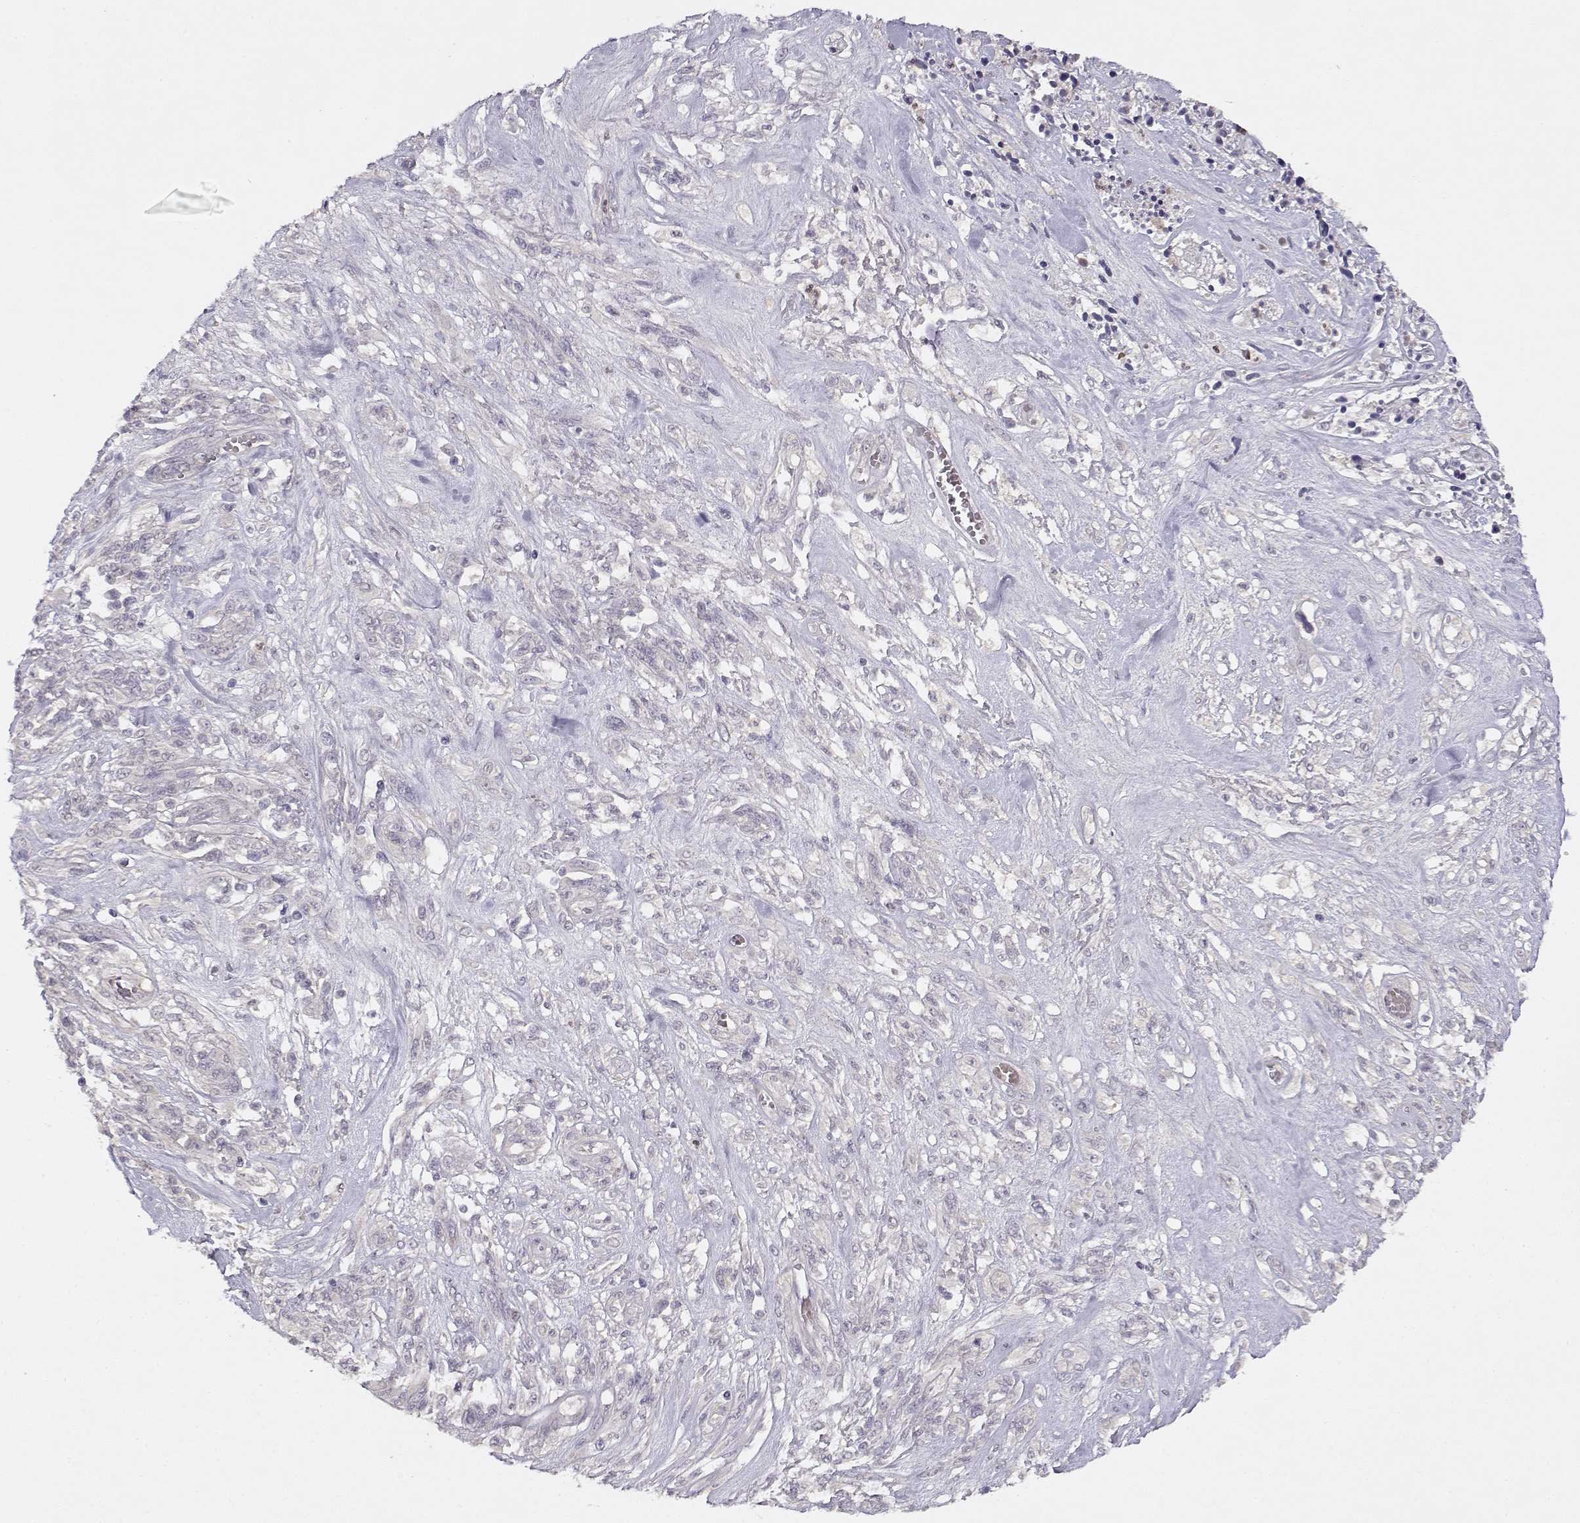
{"staining": {"intensity": "negative", "quantity": "none", "location": "none"}, "tissue": "melanoma", "cell_type": "Tumor cells", "image_type": "cancer", "snomed": [{"axis": "morphology", "description": "Malignant melanoma, NOS"}, {"axis": "topography", "description": "Skin"}], "caption": "Immunohistochemistry (IHC) of human malignant melanoma shows no staining in tumor cells.", "gene": "BMX", "patient": {"sex": "female", "age": 91}}